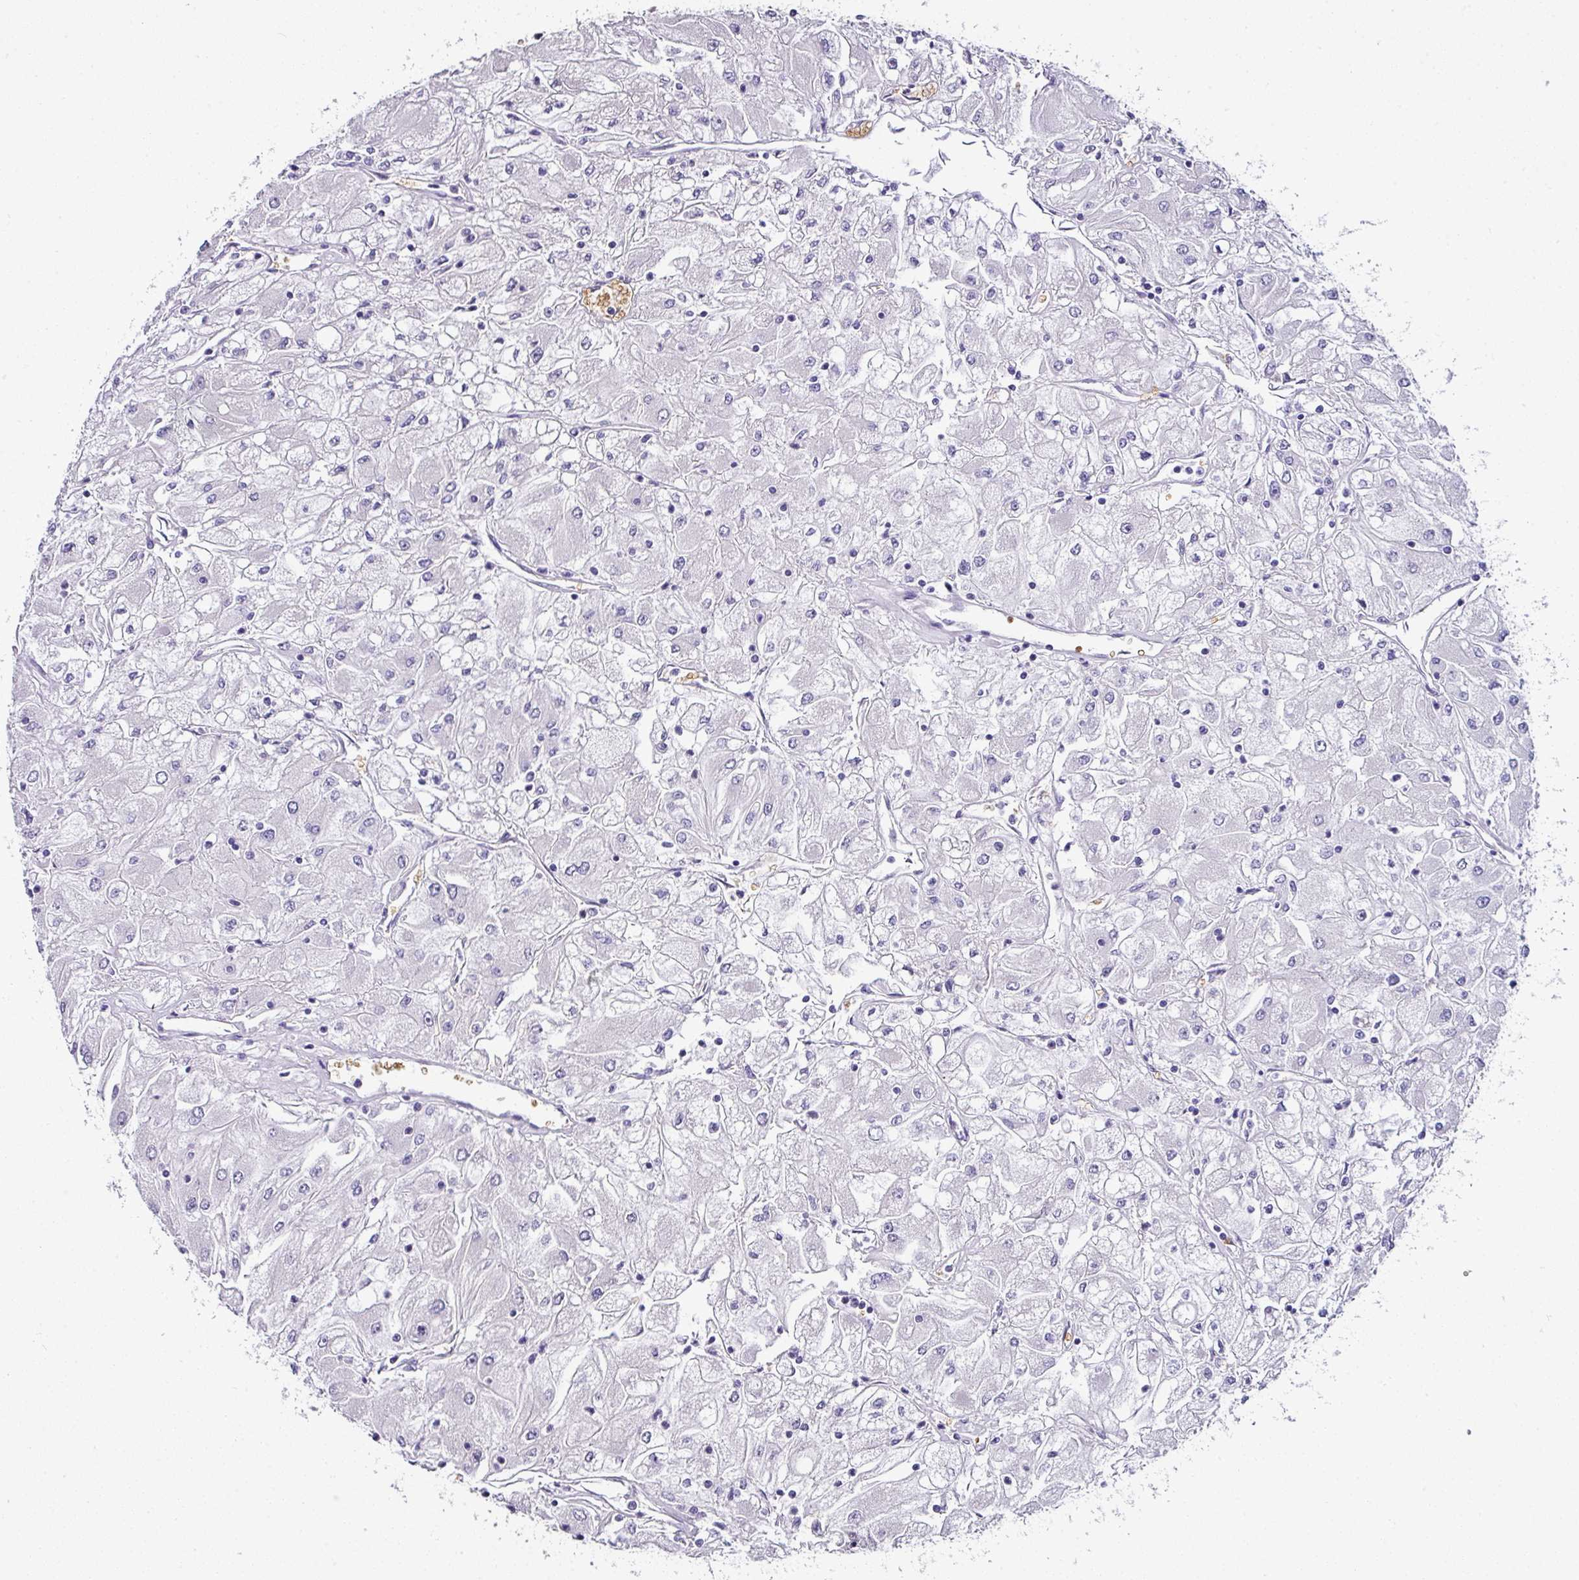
{"staining": {"intensity": "negative", "quantity": "none", "location": "none"}, "tissue": "renal cancer", "cell_type": "Tumor cells", "image_type": "cancer", "snomed": [{"axis": "morphology", "description": "Adenocarcinoma, NOS"}, {"axis": "topography", "description": "Kidney"}], "caption": "Adenocarcinoma (renal) stained for a protein using immunohistochemistry shows no staining tumor cells.", "gene": "NAPSA", "patient": {"sex": "male", "age": 80}}